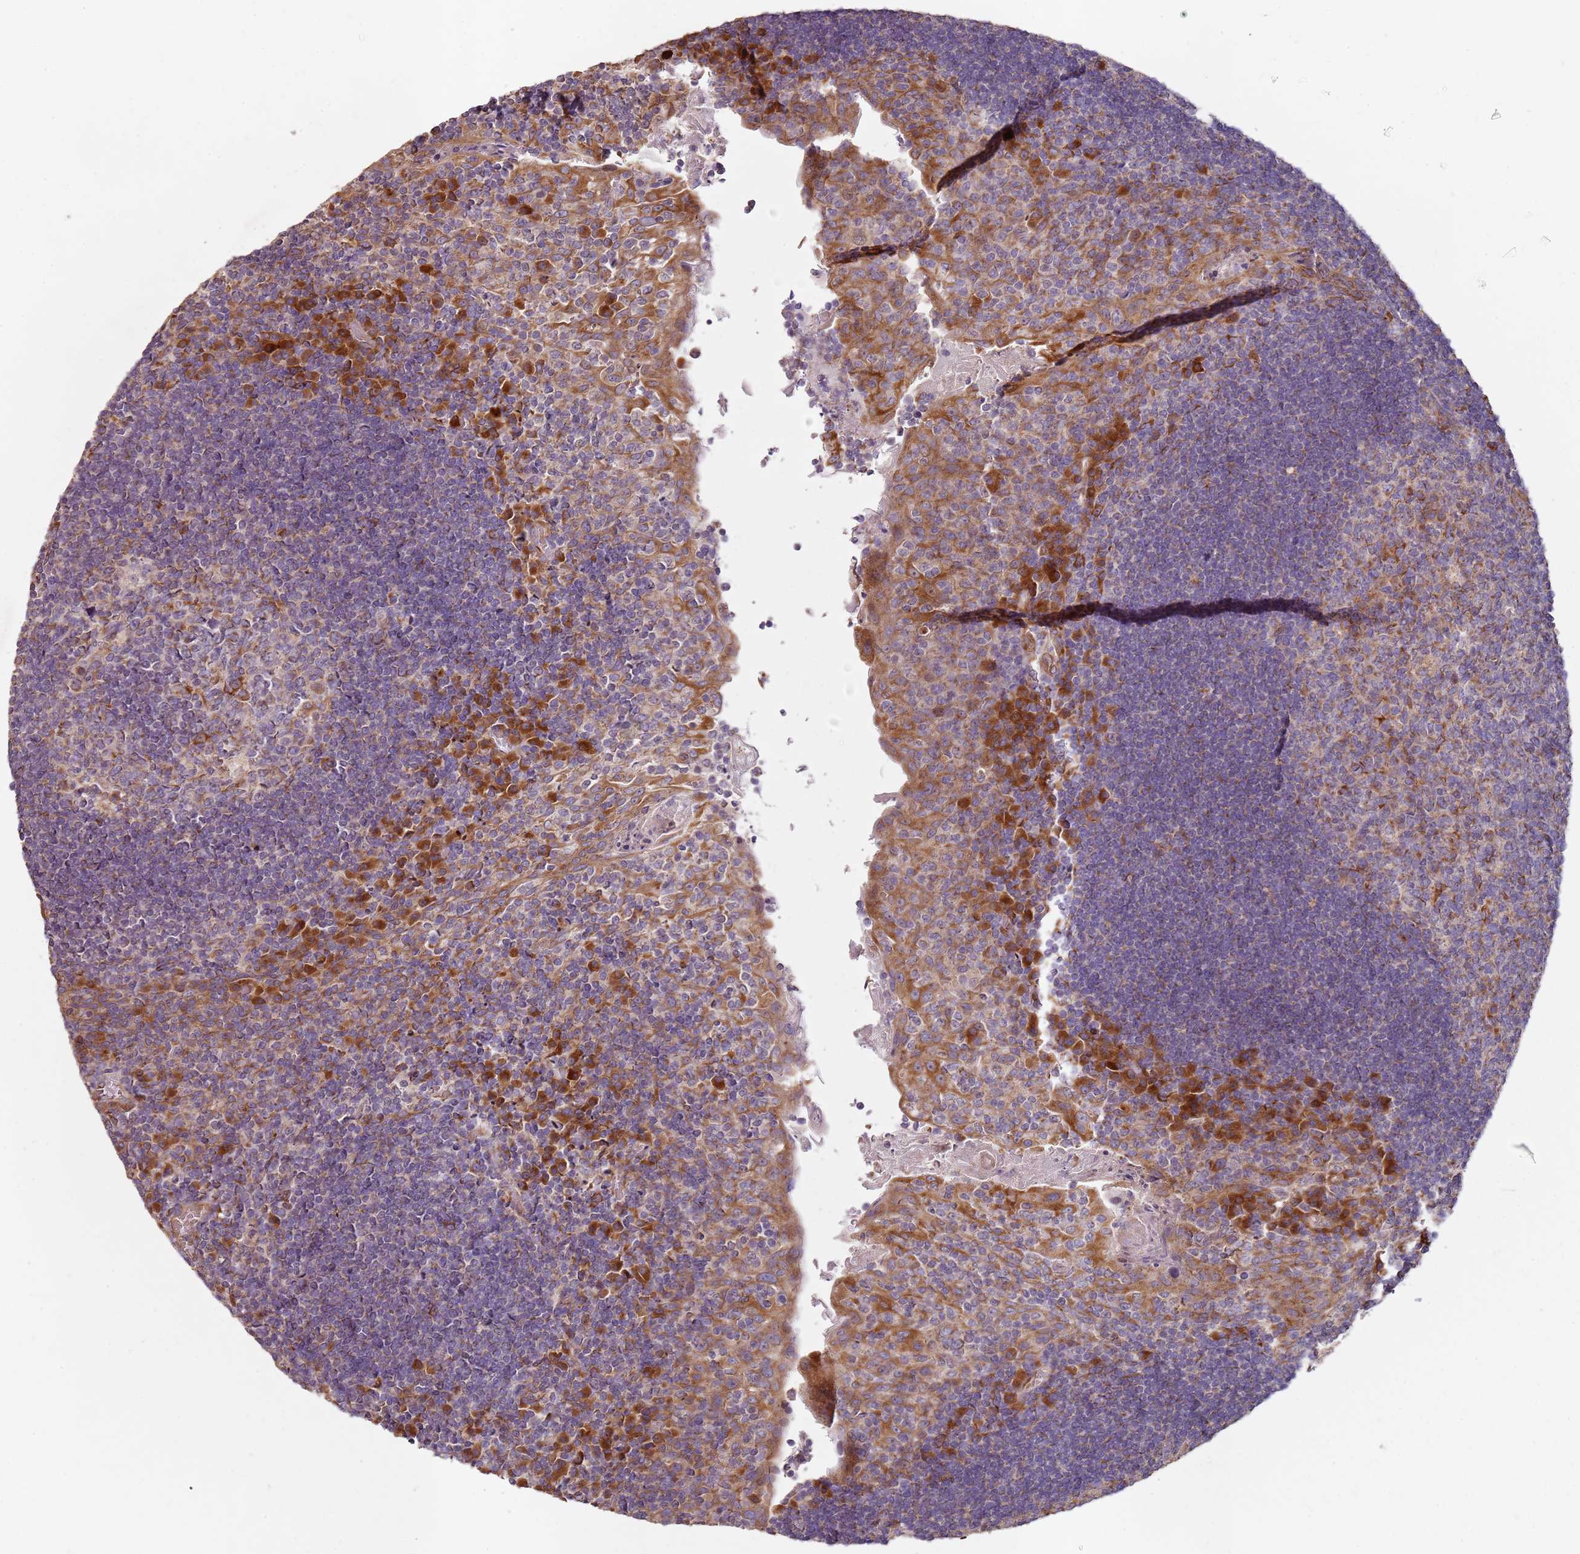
{"staining": {"intensity": "moderate", "quantity": "25%-75%", "location": "cytoplasmic/membranous"}, "tissue": "tonsil", "cell_type": "Germinal center cells", "image_type": "normal", "snomed": [{"axis": "morphology", "description": "Normal tissue, NOS"}, {"axis": "topography", "description": "Tonsil"}], "caption": "Immunohistochemistry (IHC) staining of normal tonsil, which displays medium levels of moderate cytoplasmic/membranous expression in approximately 25%-75% of germinal center cells indicating moderate cytoplasmic/membranous protein expression. The staining was performed using DAB (3,3'-diaminobenzidine) (brown) for protein detection and nuclei were counterstained in hematoxylin (blue).", "gene": "ARFRP1", "patient": {"sex": "male", "age": 17}}